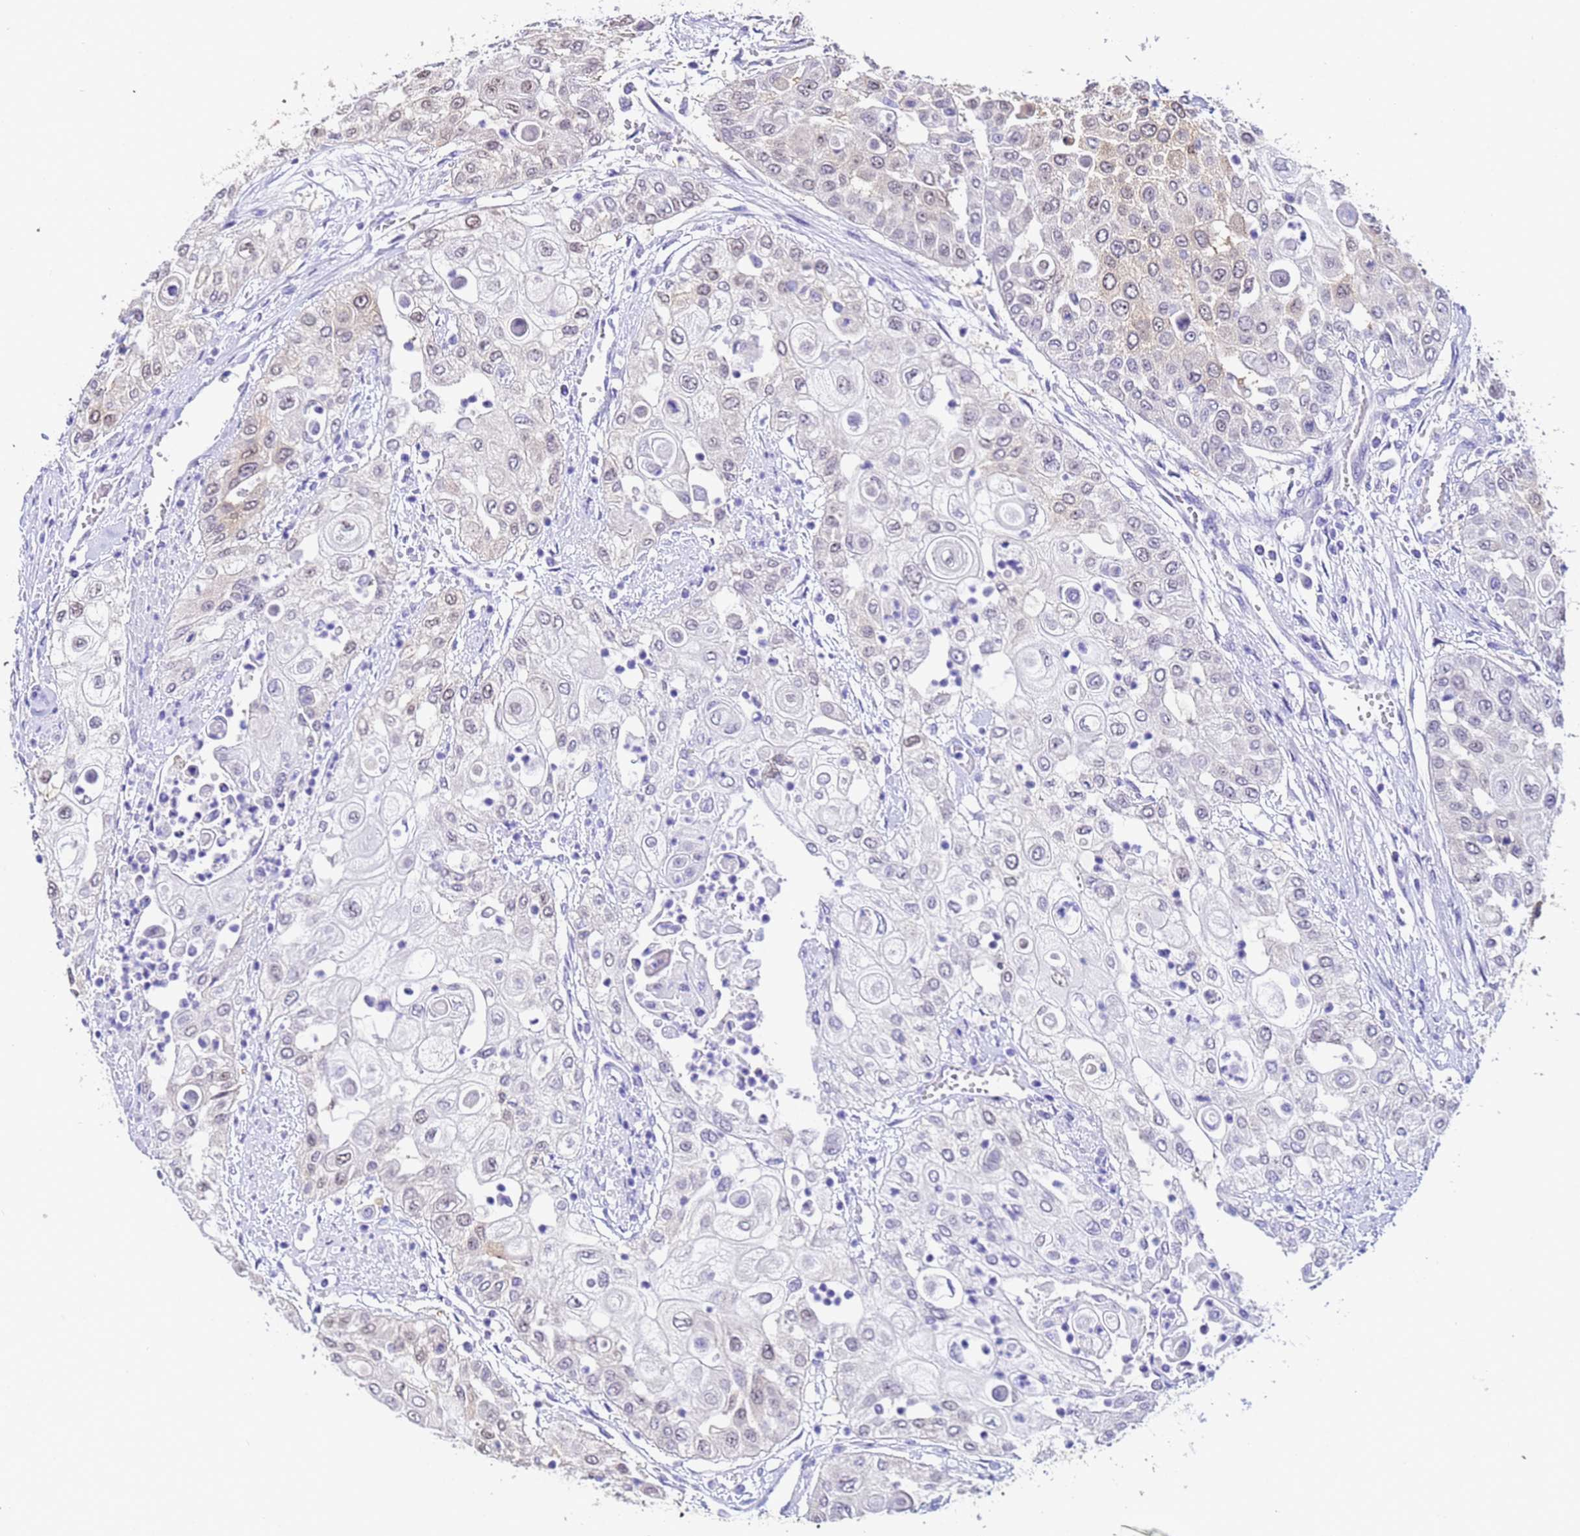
{"staining": {"intensity": "weak", "quantity": "<25%", "location": "nuclear"}, "tissue": "urothelial cancer", "cell_type": "Tumor cells", "image_type": "cancer", "snomed": [{"axis": "morphology", "description": "Urothelial carcinoma, High grade"}, {"axis": "topography", "description": "Urinary bladder"}], "caption": "Urothelial cancer was stained to show a protein in brown. There is no significant positivity in tumor cells.", "gene": "ACTL6B", "patient": {"sex": "female", "age": 79}}